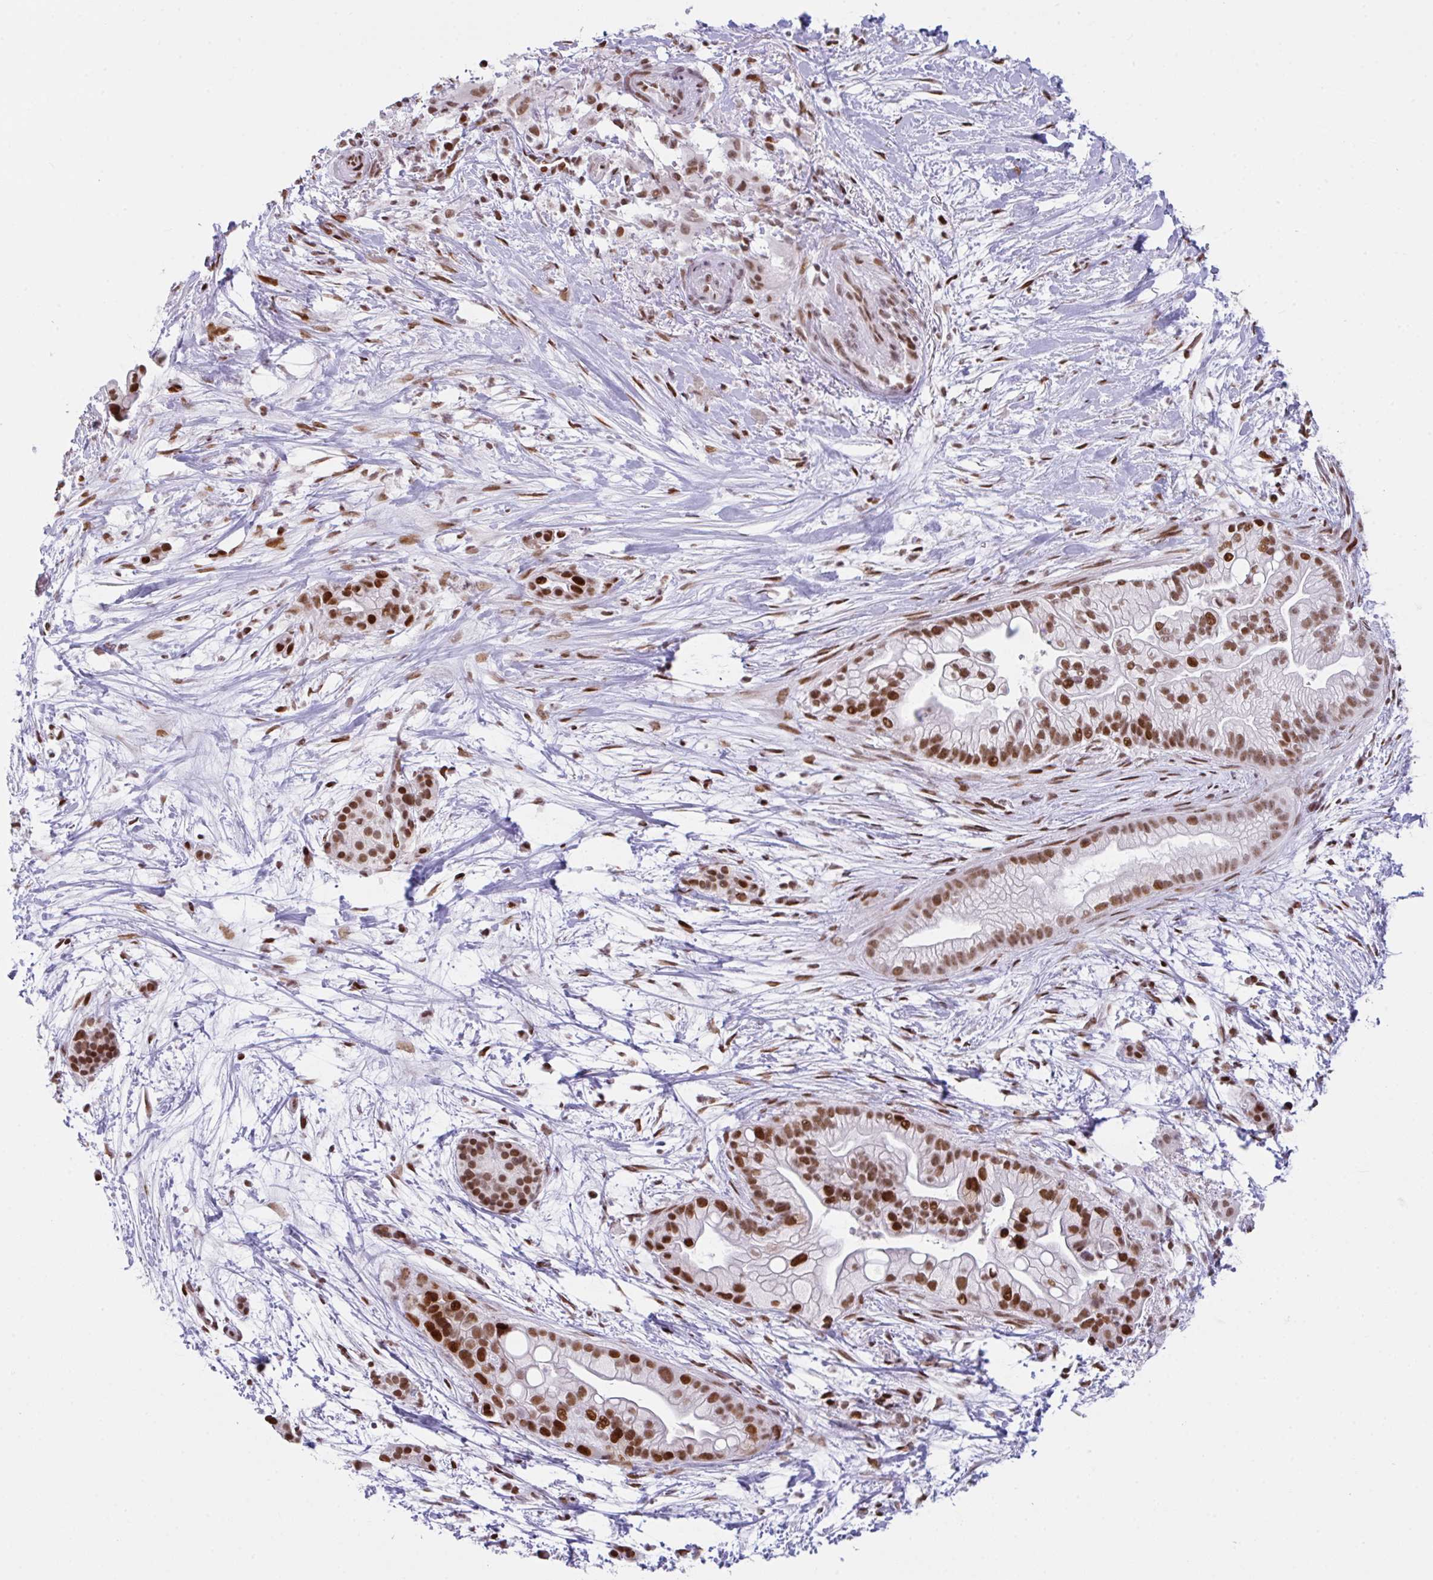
{"staining": {"intensity": "strong", "quantity": ">75%", "location": "nuclear"}, "tissue": "pancreatic cancer", "cell_type": "Tumor cells", "image_type": "cancer", "snomed": [{"axis": "morphology", "description": "Adenocarcinoma, NOS"}, {"axis": "topography", "description": "Pancreas"}], "caption": "Immunohistochemistry (IHC) histopathology image of human pancreatic adenocarcinoma stained for a protein (brown), which reveals high levels of strong nuclear expression in approximately >75% of tumor cells.", "gene": "CLP1", "patient": {"sex": "female", "age": 69}}